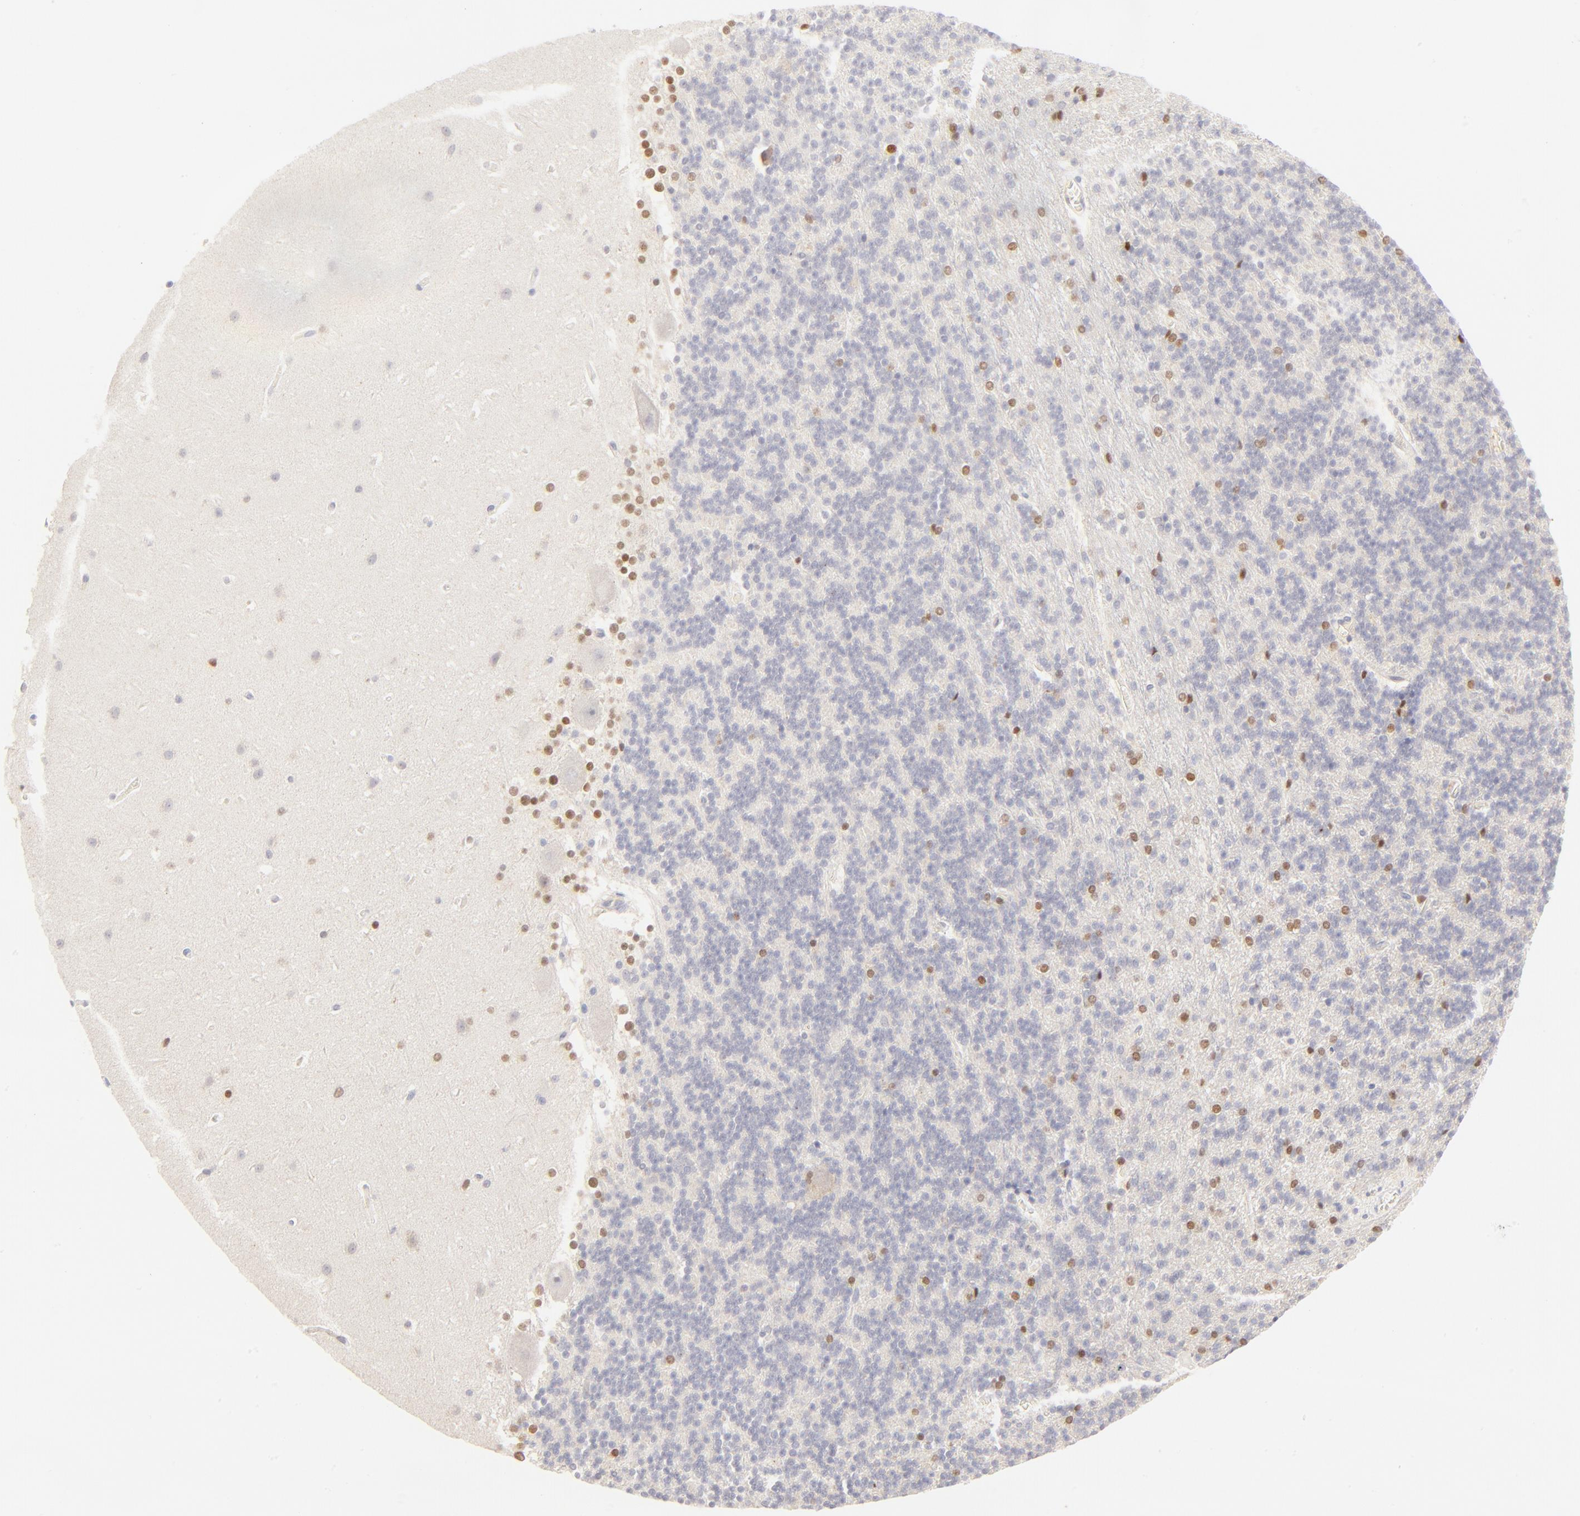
{"staining": {"intensity": "negative", "quantity": "none", "location": "none"}, "tissue": "cerebellum", "cell_type": "Cells in granular layer", "image_type": "normal", "snomed": [{"axis": "morphology", "description": "Normal tissue, NOS"}, {"axis": "topography", "description": "Cerebellum"}], "caption": "Histopathology image shows no protein expression in cells in granular layer of normal cerebellum. (DAB (3,3'-diaminobenzidine) immunohistochemistry visualized using brightfield microscopy, high magnification).", "gene": "NKX2", "patient": {"sex": "female", "age": 19}}